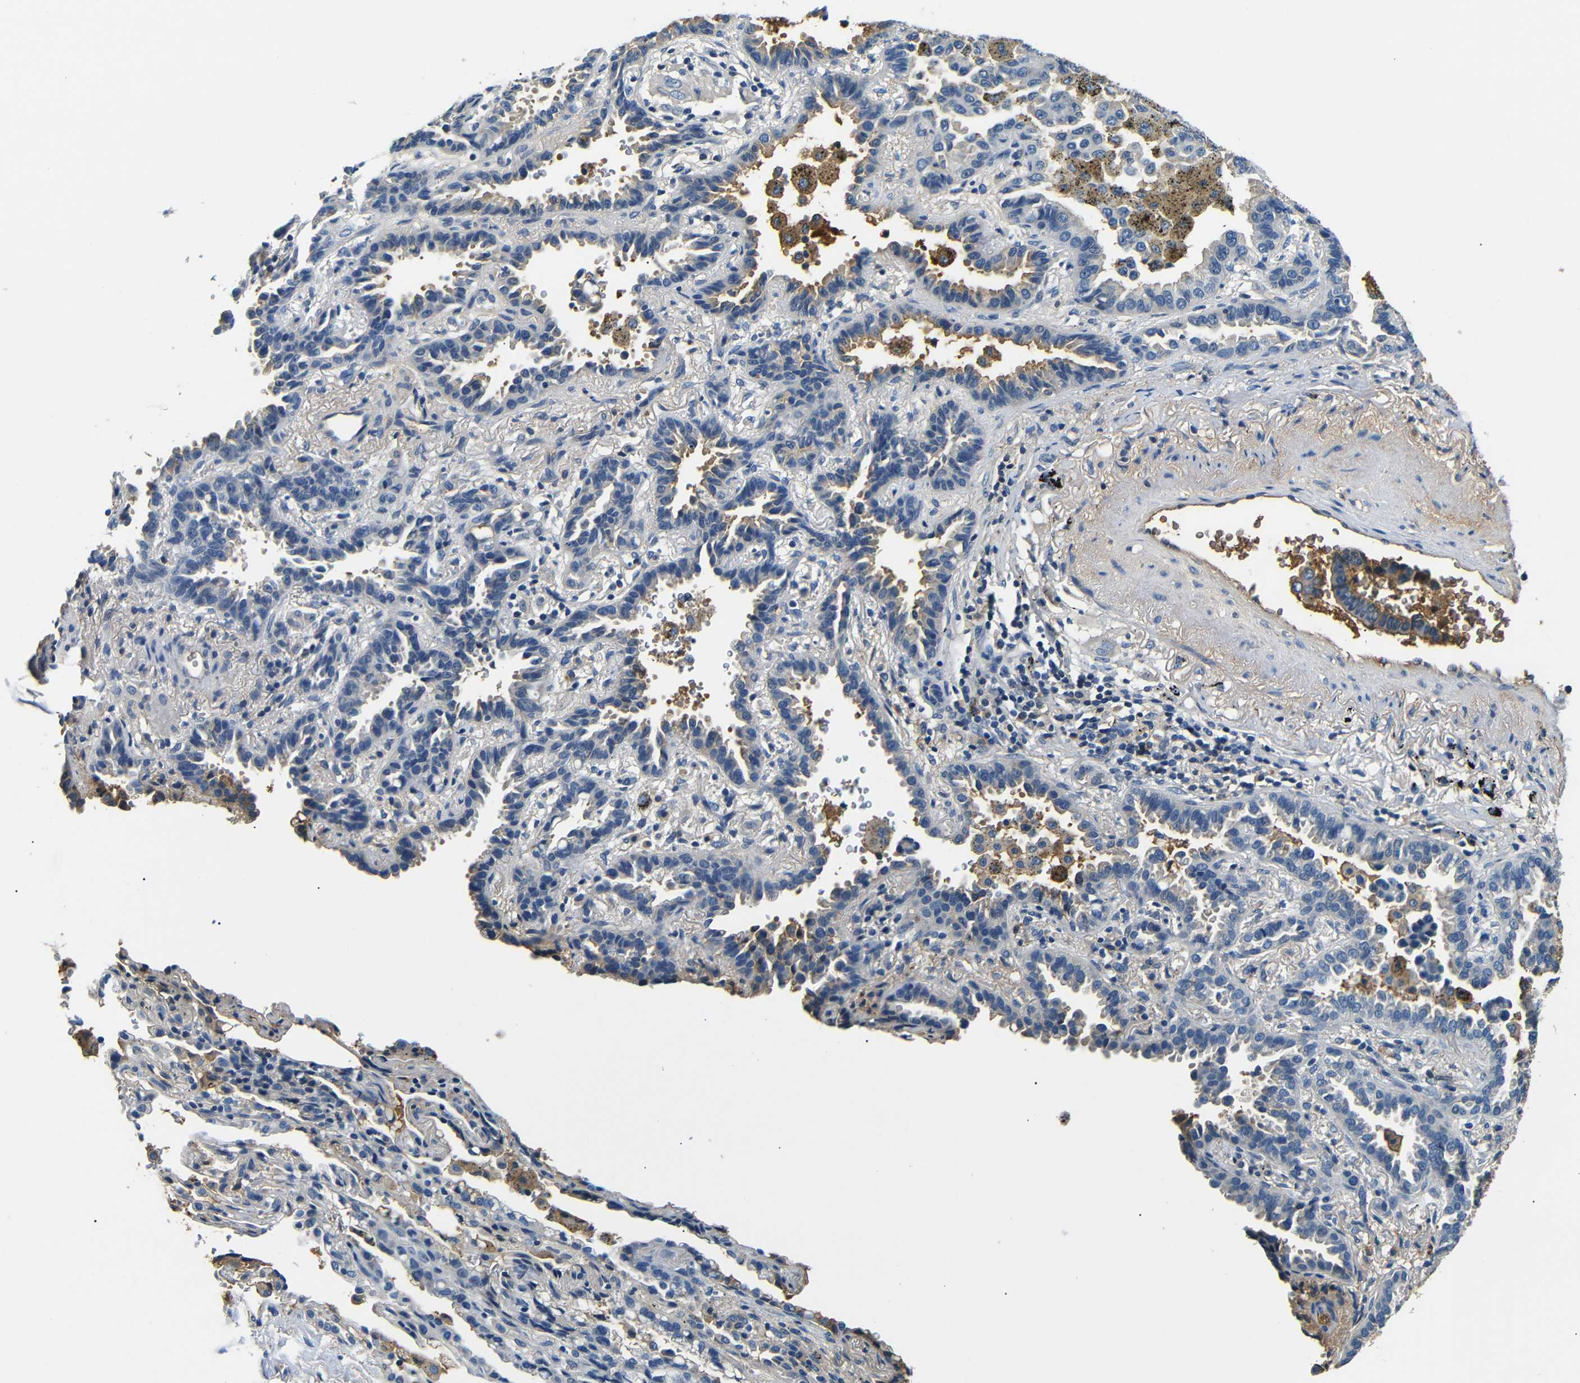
{"staining": {"intensity": "weak", "quantity": "<25%", "location": "cytoplasmic/membranous"}, "tissue": "lung cancer", "cell_type": "Tumor cells", "image_type": "cancer", "snomed": [{"axis": "morphology", "description": "Normal tissue, NOS"}, {"axis": "morphology", "description": "Adenocarcinoma, NOS"}, {"axis": "topography", "description": "Lung"}], "caption": "Lung adenocarcinoma was stained to show a protein in brown. There is no significant positivity in tumor cells. Brightfield microscopy of immunohistochemistry (IHC) stained with DAB (brown) and hematoxylin (blue), captured at high magnification.", "gene": "LHCGR", "patient": {"sex": "male", "age": 59}}